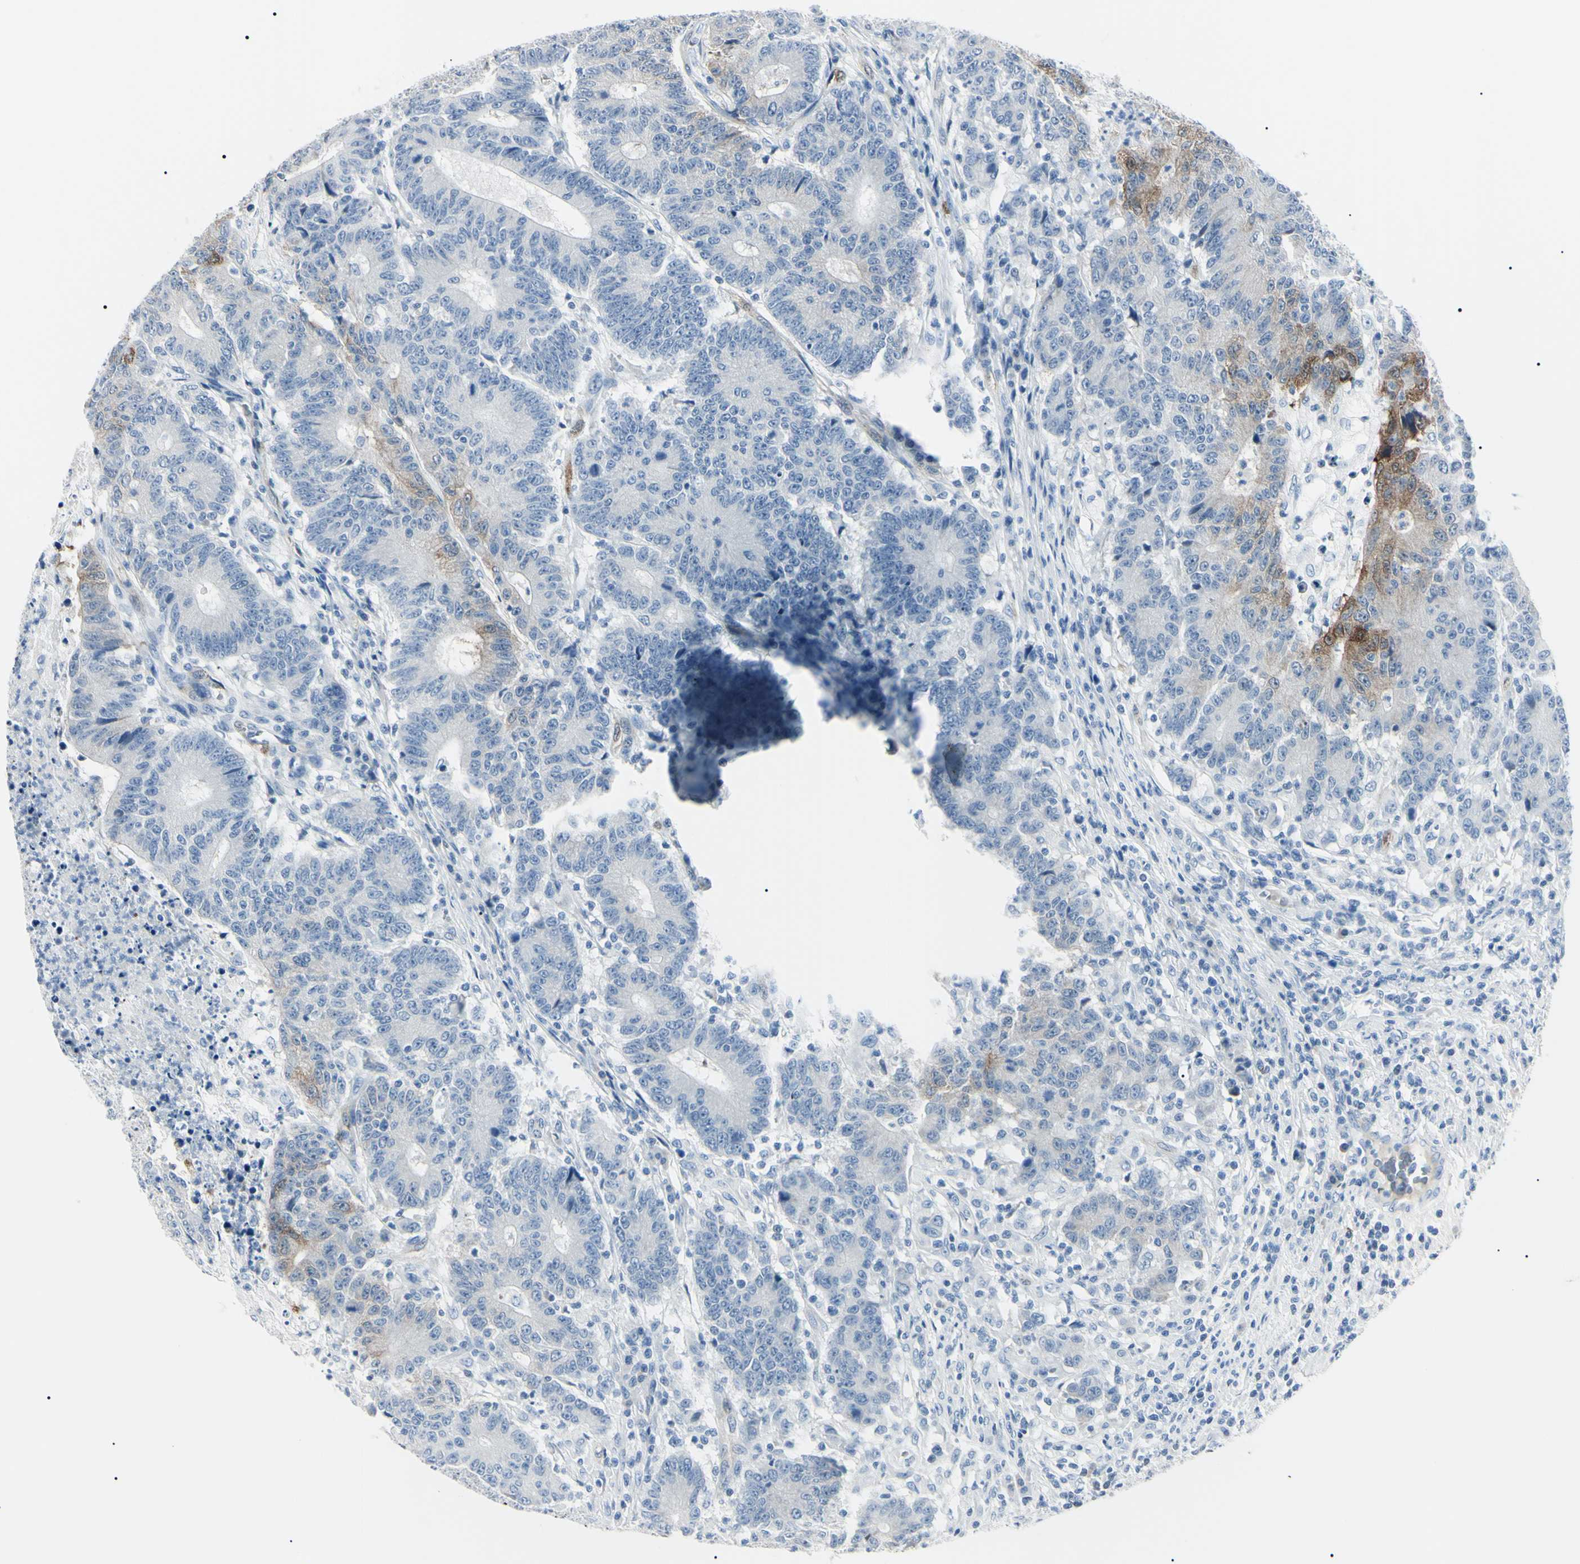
{"staining": {"intensity": "negative", "quantity": "none", "location": "none"}, "tissue": "colorectal cancer", "cell_type": "Tumor cells", "image_type": "cancer", "snomed": [{"axis": "morphology", "description": "Normal tissue, NOS"}, {"axis": "morphology", "description": "Adenocarcinoma, NOS"}, {"axis": "topography", "description": "Colon"}], "caption": "This histopathology image is of adenocarcinoma (colorectal) stained with immunohistochemistry (IHC) to label a protein in brown with the nuclei are counter-stained blue. There is no staining in tumor cells. (Stains: DAB immunohistochemistry (IHC) with hematoxylin counter stain, Microscopy: brightfield microscopy at high magnification).", "gene": "CA2", "patient": {"sex": "female", "age": 75}}